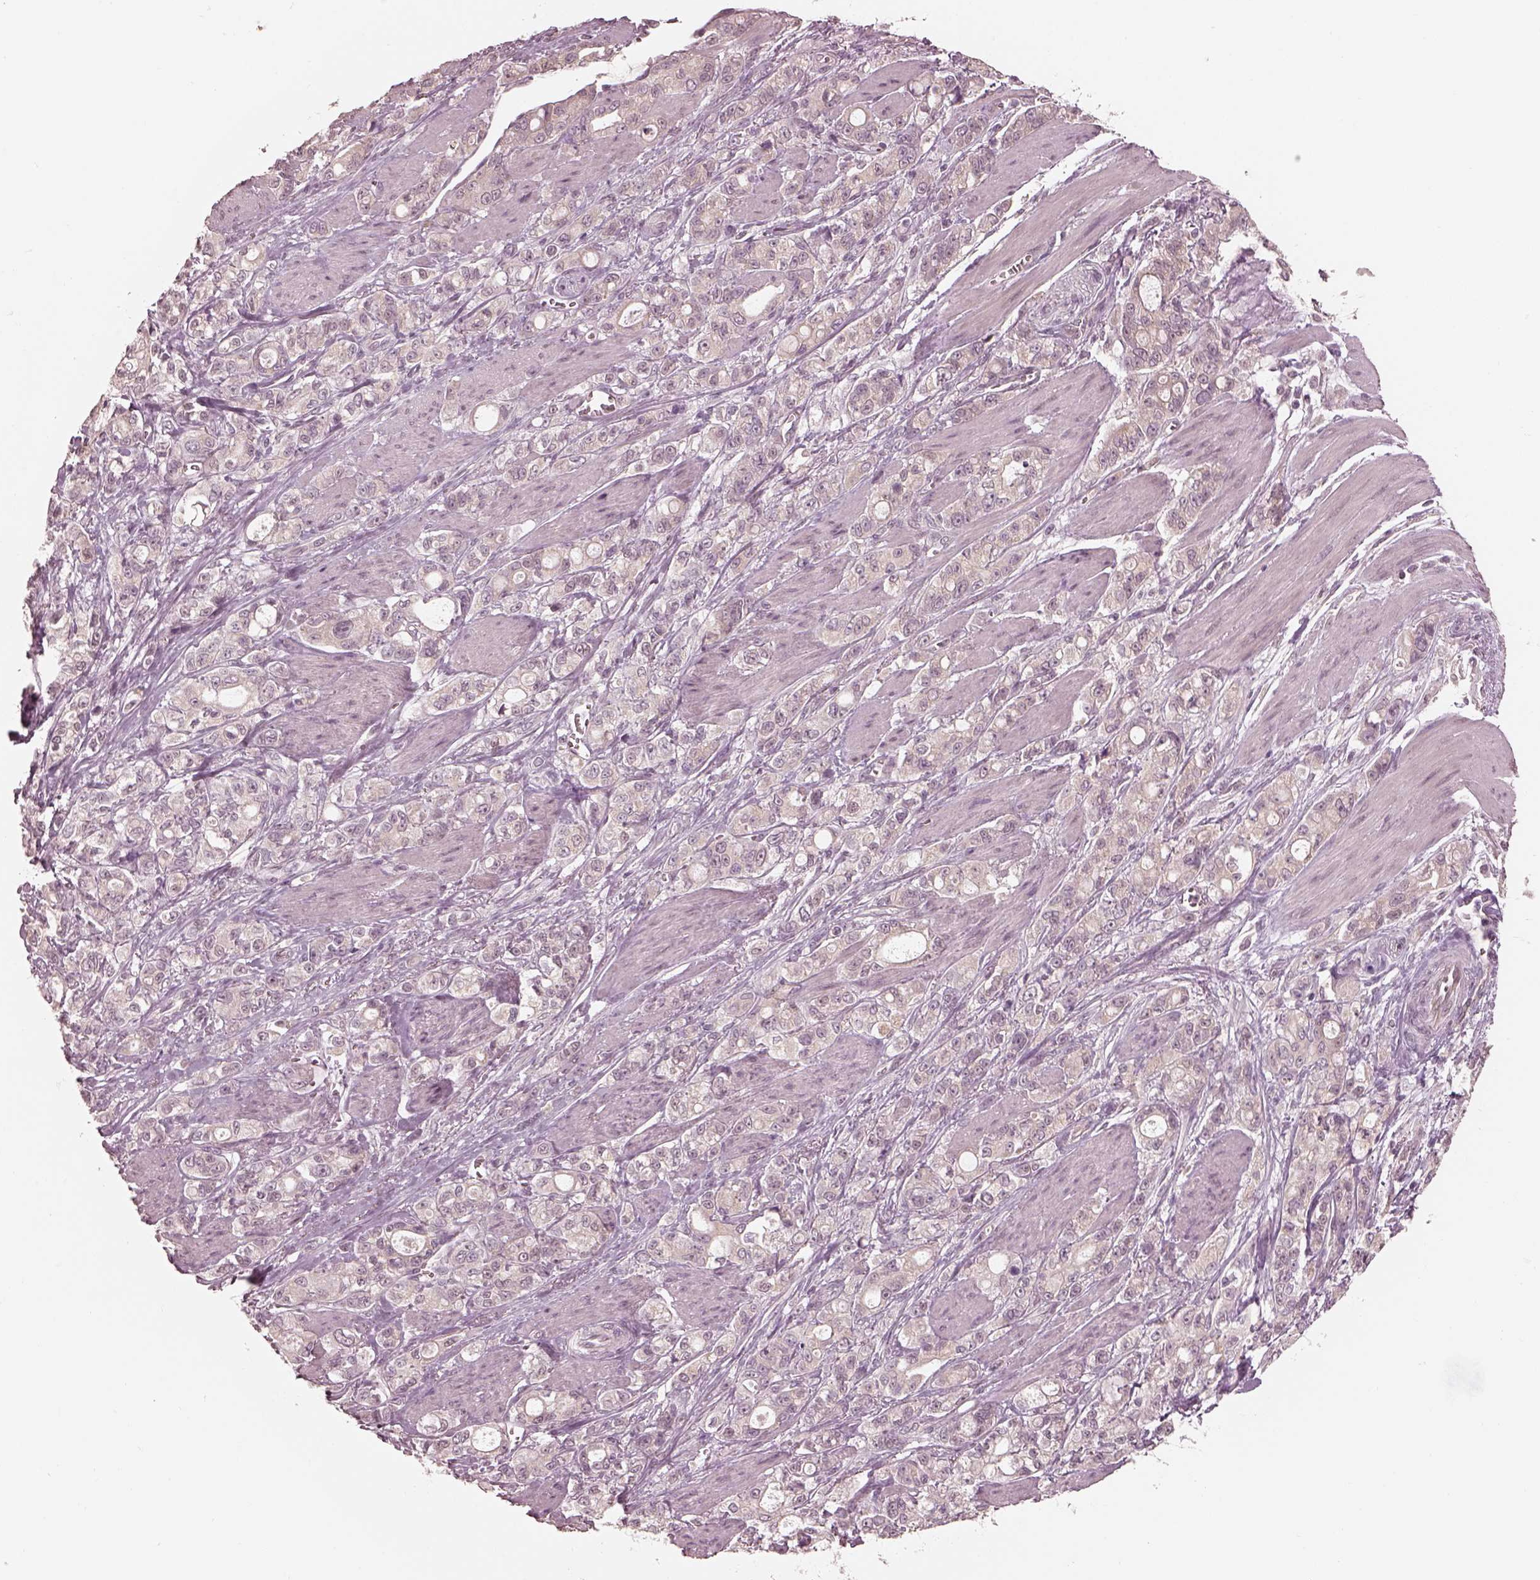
{"staining": {"intensity": "negative", "quantity": "none", "location": "none"}, "tissue": "stomach cancer", "cell_type": "Tumor cells", "image_type": "cancer", "snomed": [{"axis": "morphology", "description": "Adenocarcinoma, NOS"}, {"axis": "topography", "description": "Stomach"}], "caption": "Tumor cells show no significant protein expression in stomach adenocarcinoma. The staining is performed using DAB brown chromogen with nuclei counter-stained in using hematoxylin.", "gene": "IQCB1", "patient": {"sex": "male", "age": 63}}